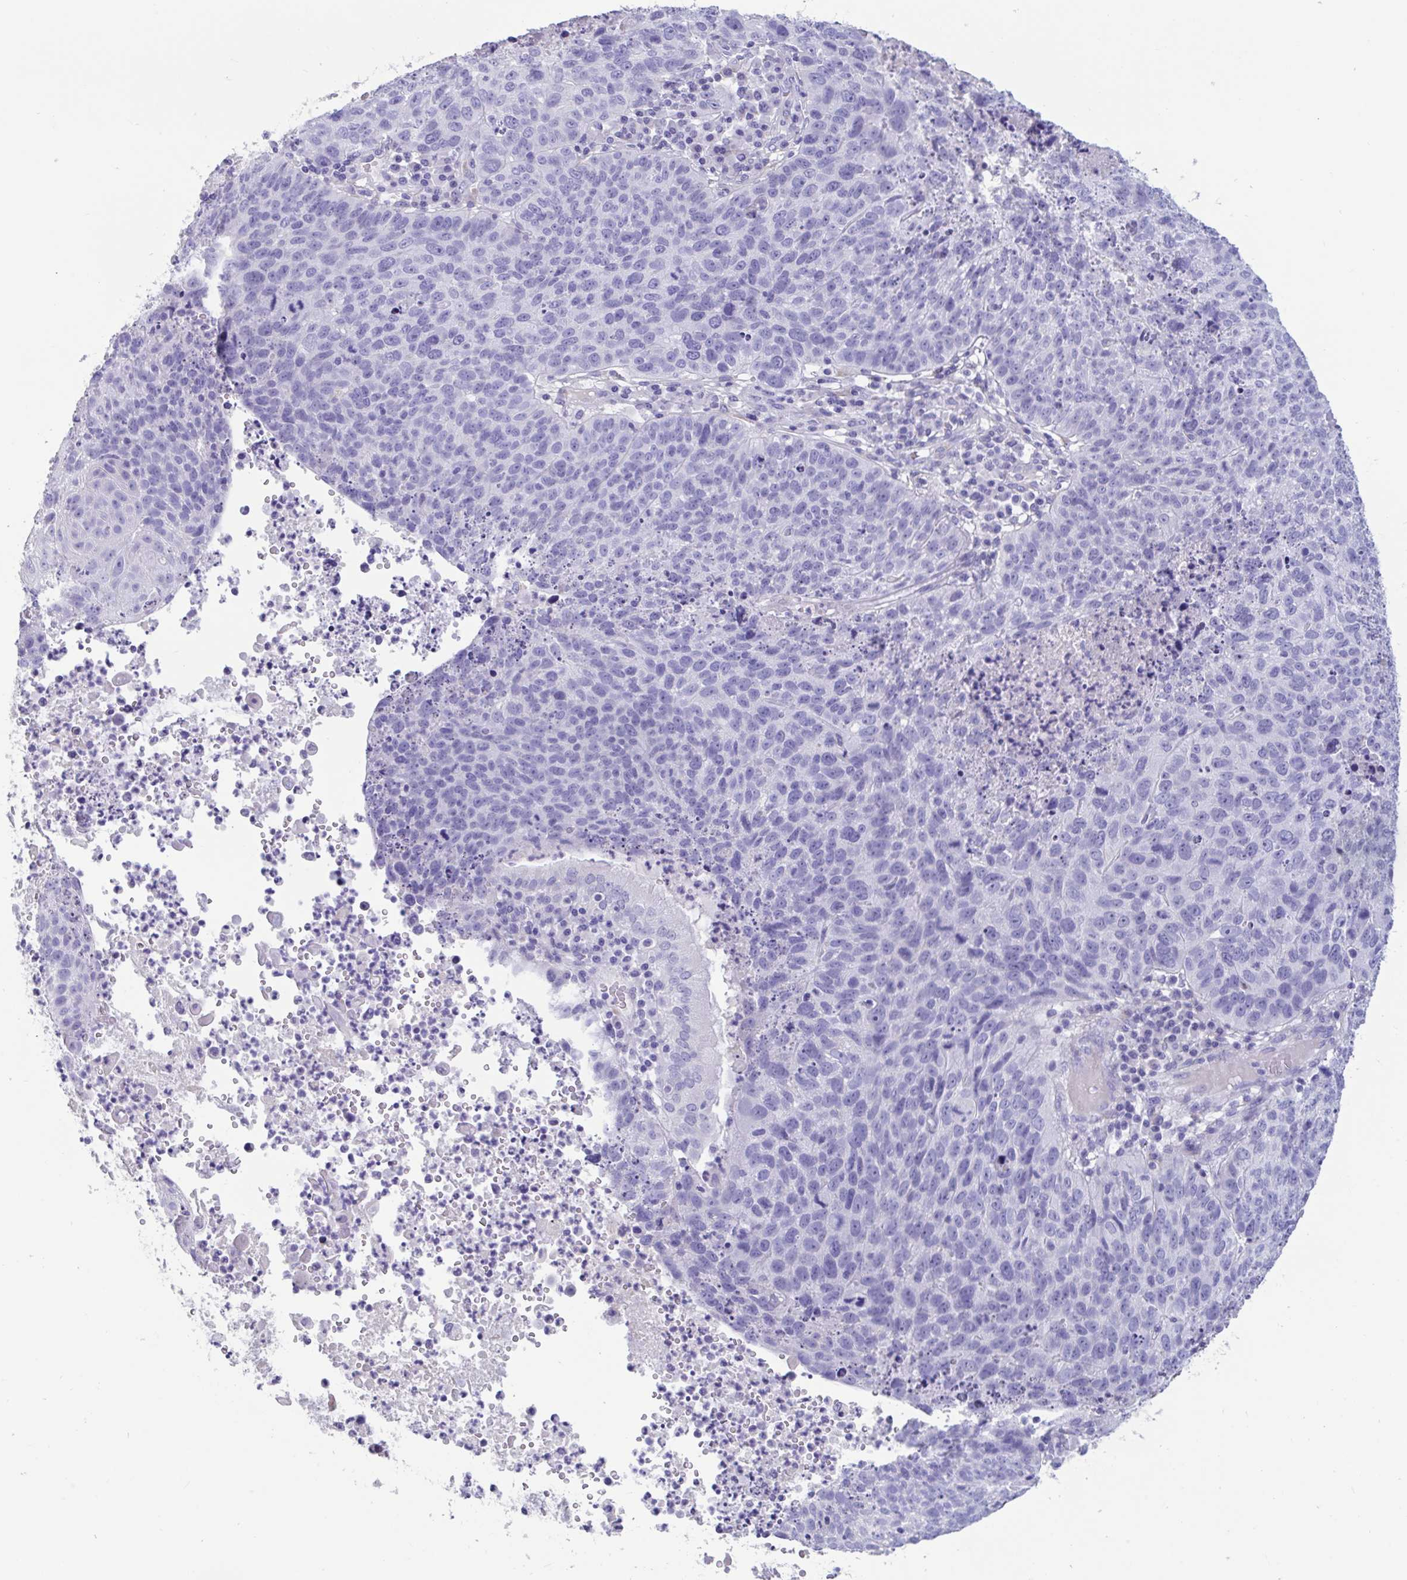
{"staining": {"intensity": "negative", "quantity": "none", "location": "none"}, "tissue": "lung cancer", "cell_type": "Tumor cells", "image_type": "cancer", "snomed": [{"axis": "morphology", "description": "Squamous cell carcinoma, NOS"}, {"axis": "topography", "description": "Lung"}], "caption": "A high-resolution histopathology image shows immunohistochemistry staining of lung cancer (squamous cell carcinoma), which demonstrates no significant expression in tumor cells.", "gene": "TNNC1", "patient": {"sex": "male", "age": 63}}